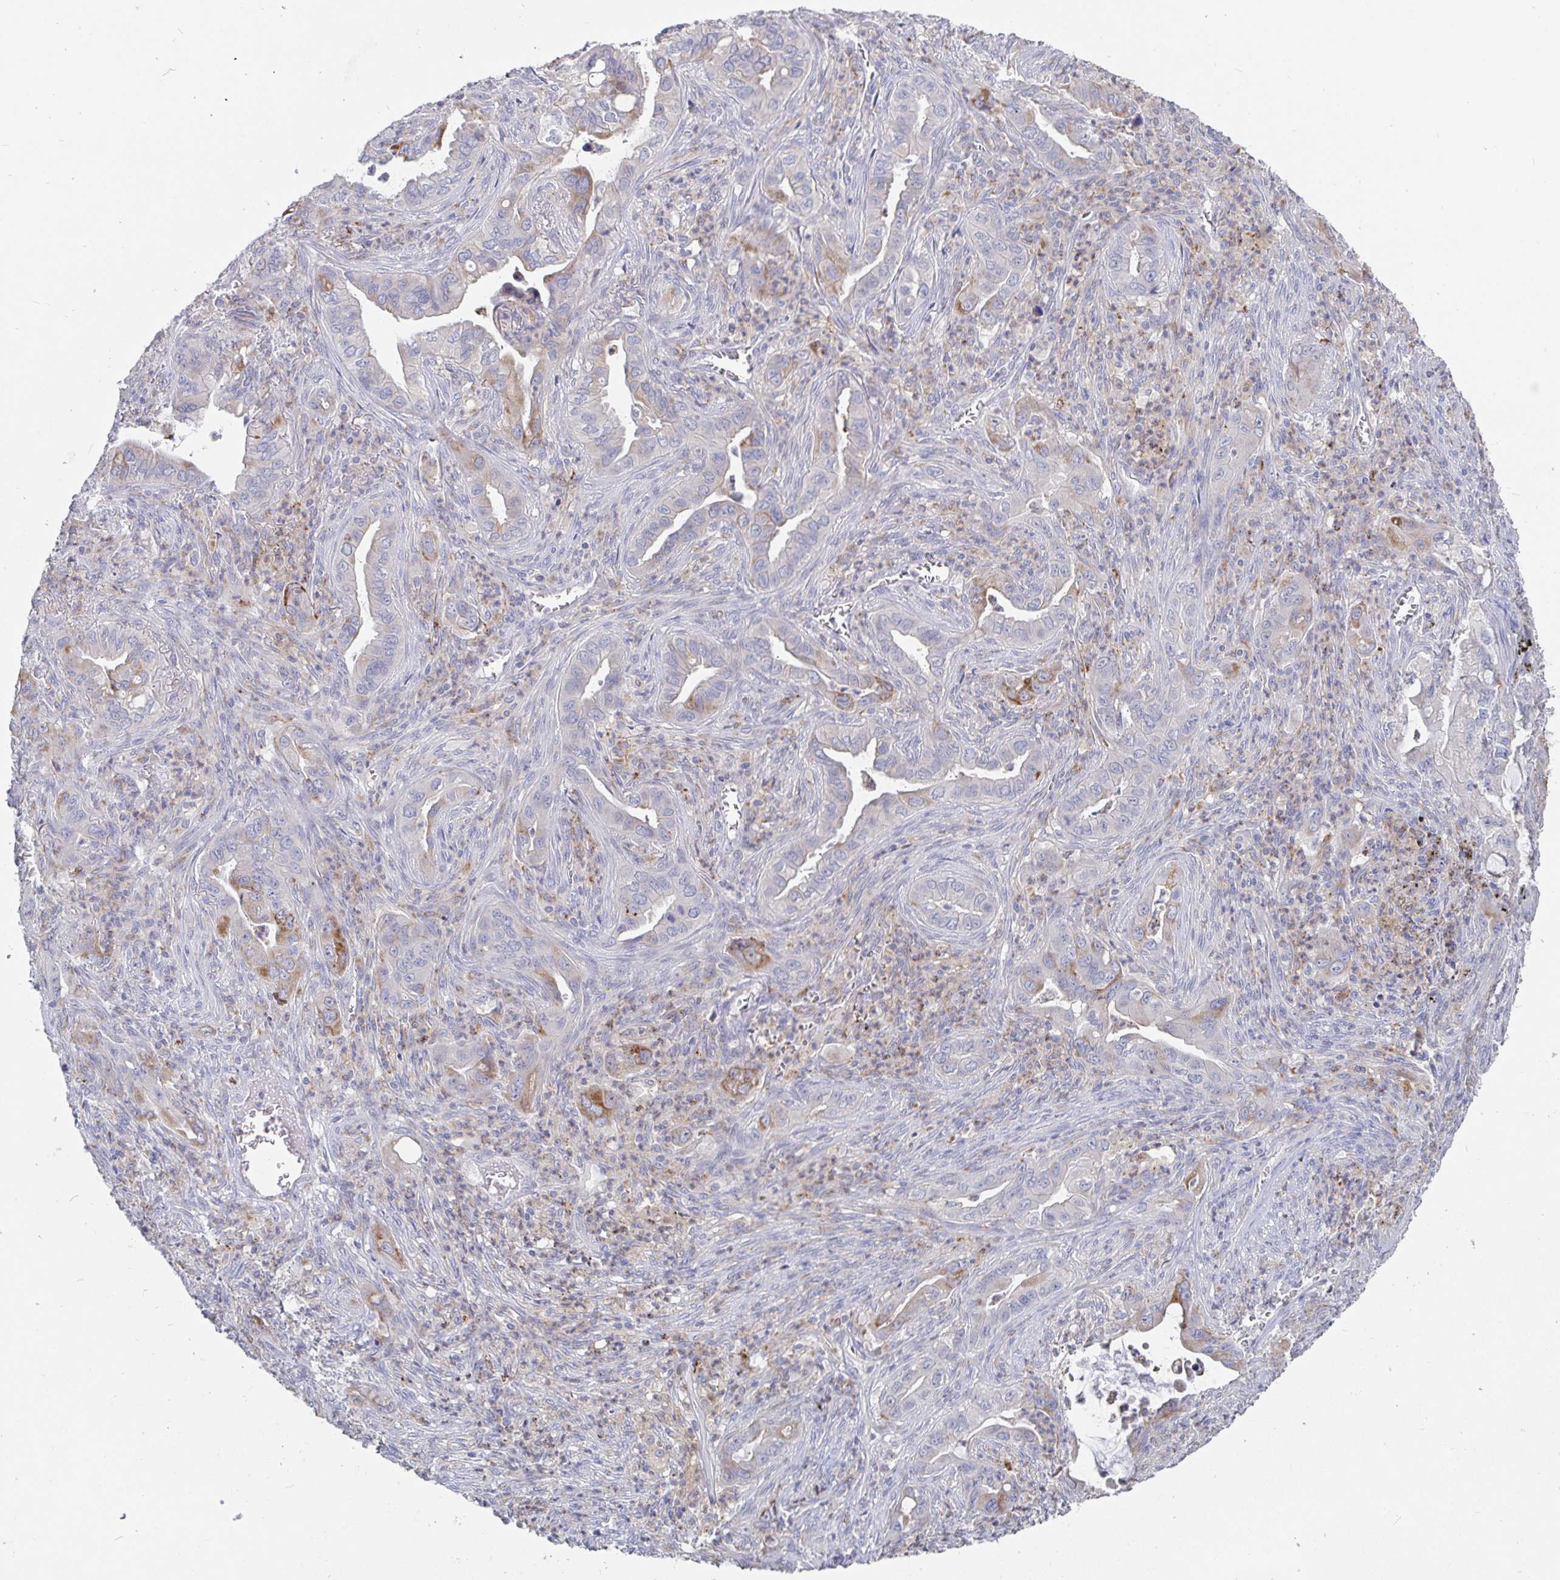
{"staining": {"intensity": "weak", "quantity": "<25%", "location": "cytoplasmic/membranous"}, "tissue": "lung cancer", "cell_type": "Tumor cells", "image_type": "cancer", "snomed": [{"axis": "morphology", "description": "Adenocarcinoma, NOS"}, {"axis": "topography", "description": "Lung"}], "caption": "High magnification brightfield microscopy of lung cancer (adenocarcinoma) stained with DAB (brown) and counterstained with hematoxylin (blue): tumor cells show no significant staining.", "gene": "SPPL3", "patient": {"sex": "male", "age": 65}}